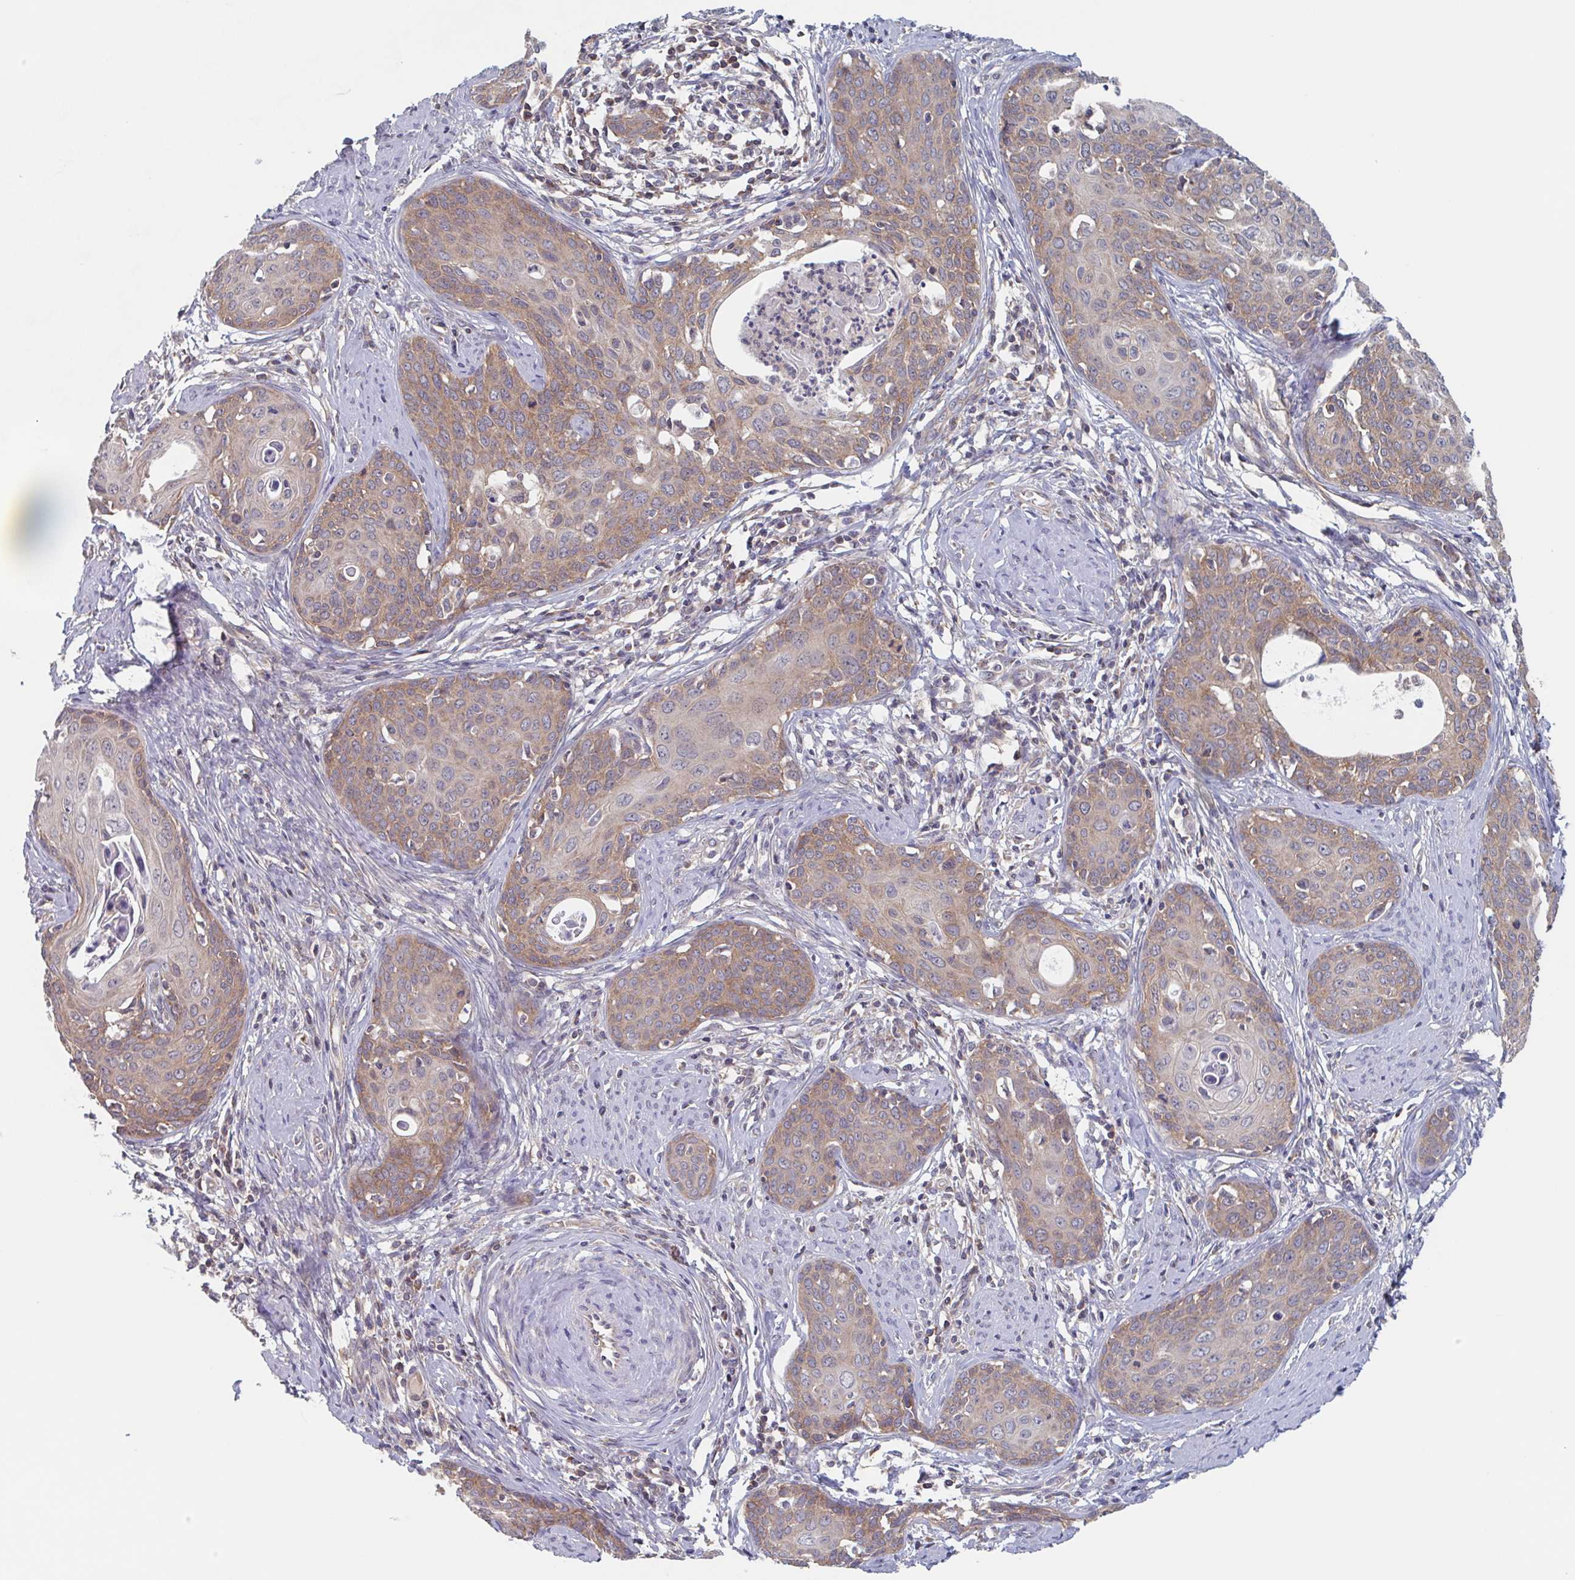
{"staining": {"intensity": "weak", "quantity": ">75%", "location": "cytoplasmic/membranous"}, "tissue": "cervical cancer", "cell_type": "Tumor cells", "image_type": "cancer", "snomed": [{"axis": "morphology", "description": "Squamous cell carcinoma, NOS"}, {"axis": "topography", "description": "Cervix"}], "caption": "Cervical cancer was stained to show a protein in brown. There is low levels of weak cytoplasmic/membranous staining in about >75% of tumor cells.", "gene": "SURF1", "patient": {"sex": "female", "age": 46}}